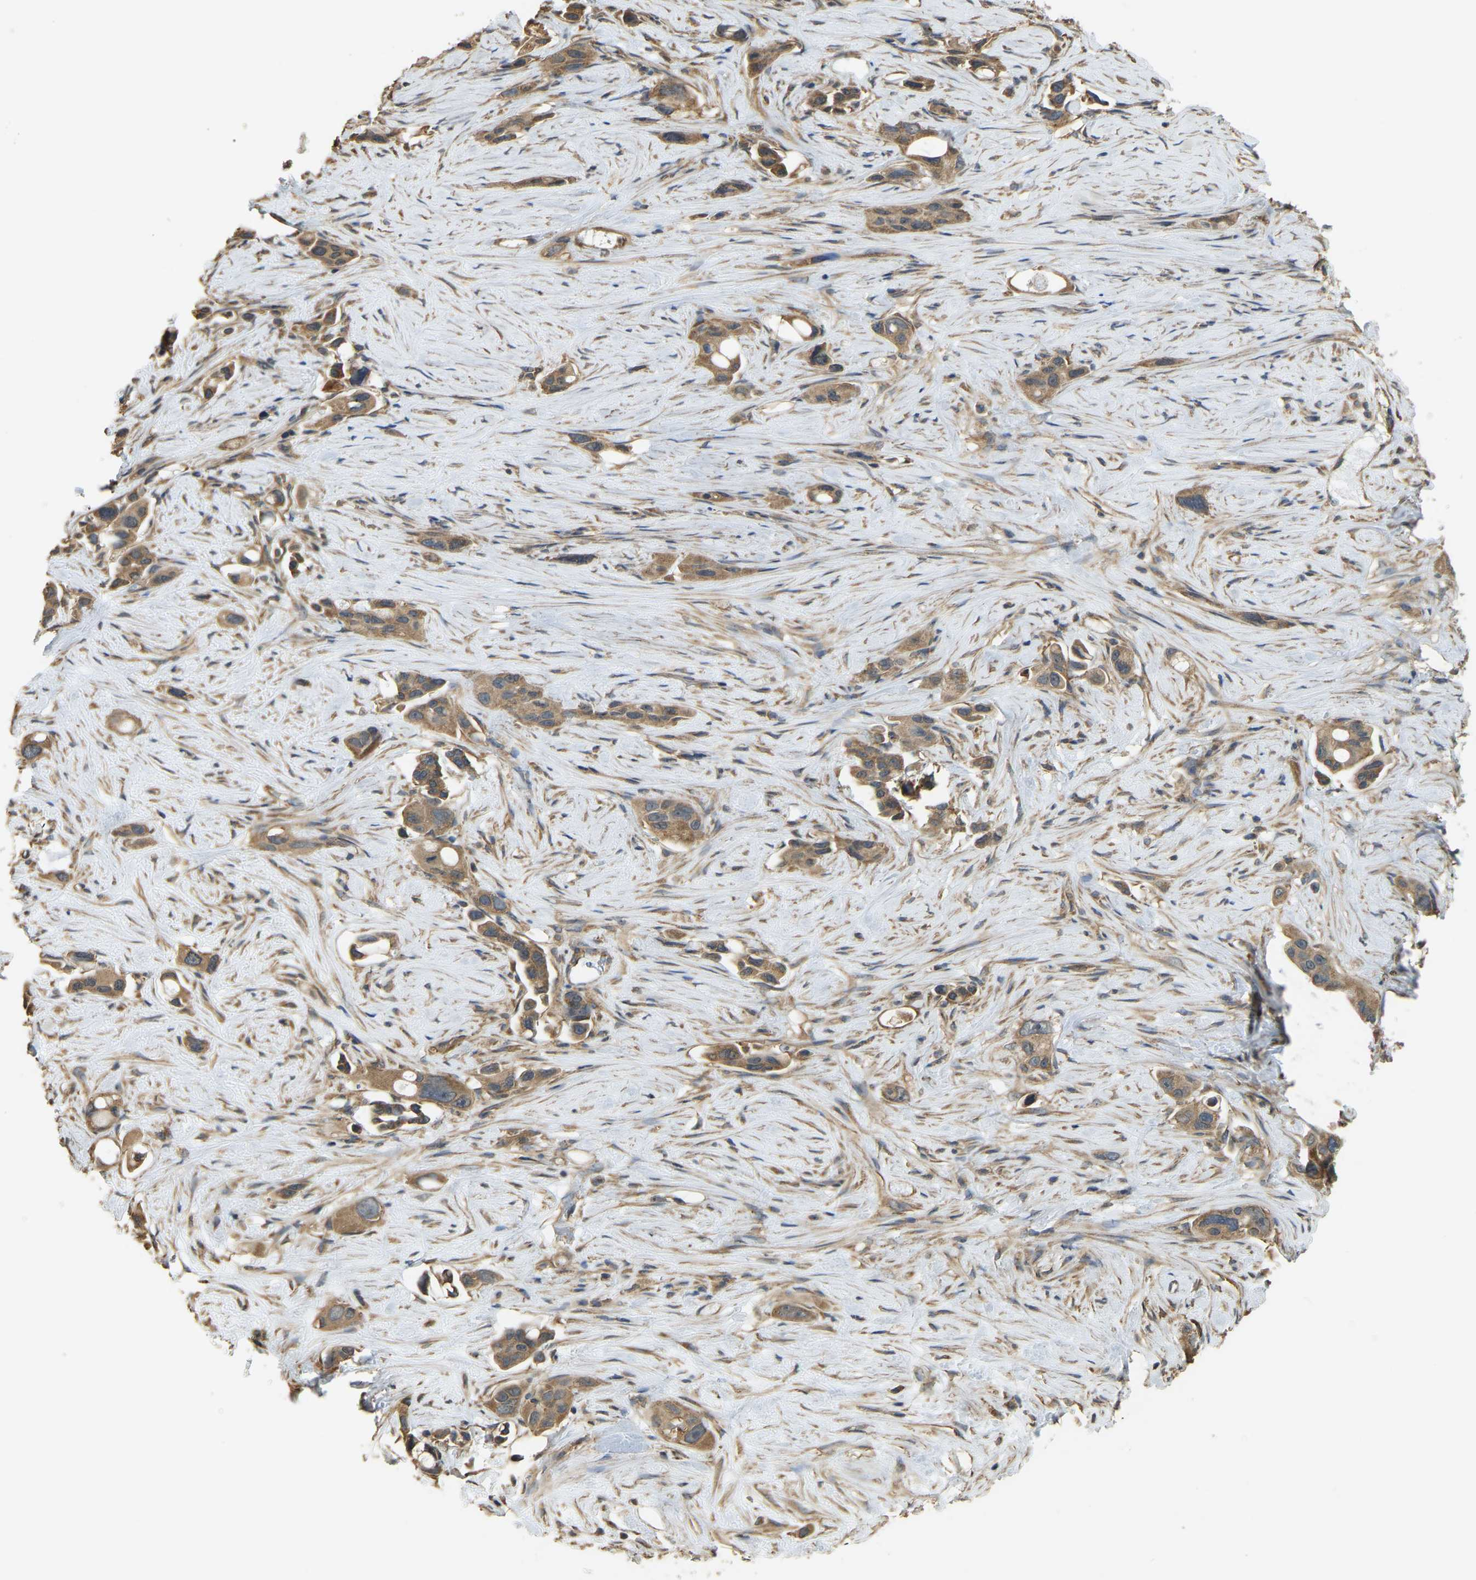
{"staining": {"intensity": "moderate", "quantity": ">75%", "location": "cytoplasmic/membranous"}, "tissue": "pancreatic cancer", "cell_type": "Tumor cells", "image_type": "cancer", "snomed": [{"axis": "morphology", "description": "Adenocarcinoma, NOS"}, {"axis": "topography", "description": "Pancreas"}], "caption": "Tumor cells reveal moderate cytoplasmic/membranous expression in approximately >75% of cells in pancreatic cancer (adenocarcinoma).", "gene": "GNG2", "patient": {"sex": "male", "age": 53}}